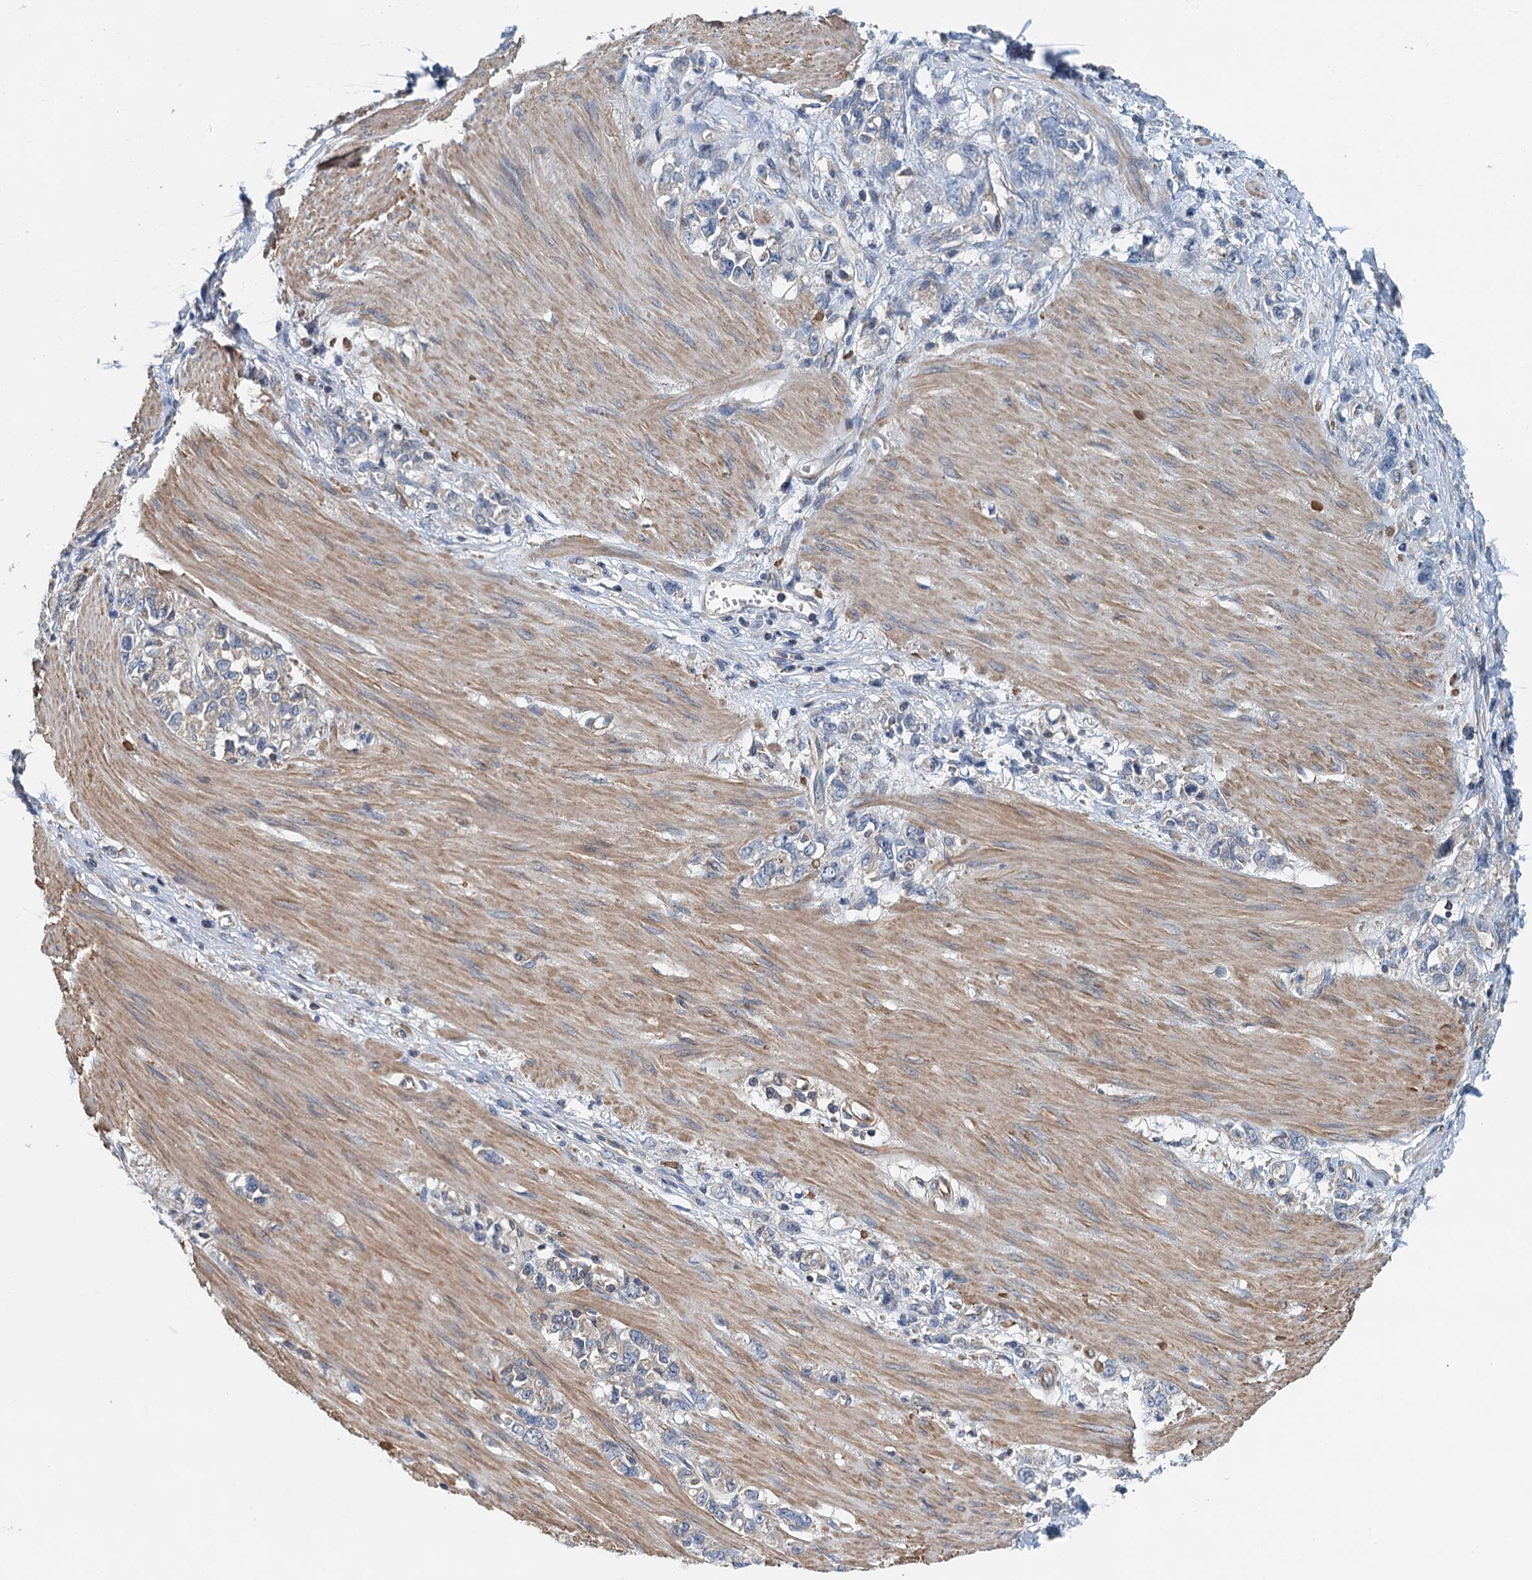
{"staining": {"intensity": "negative", "quantity": "none", "location": "none"}, "tissue": "stomach cancer", "cell_type": "Tumor cells", "image_type": "cancer", "snomed": [{"axis": "morphology", "description": "Adenocarcinoma, NOS"}, {"axis": "topography", "description": "Stomach"}], "caption": "Immunohistochemistry of human stomach cancer (adenocarcinoma) demonstrates no expression in tumor cells.", "gene": "PPP1R14D", "patient": {"sex": "female", "age": 76}}